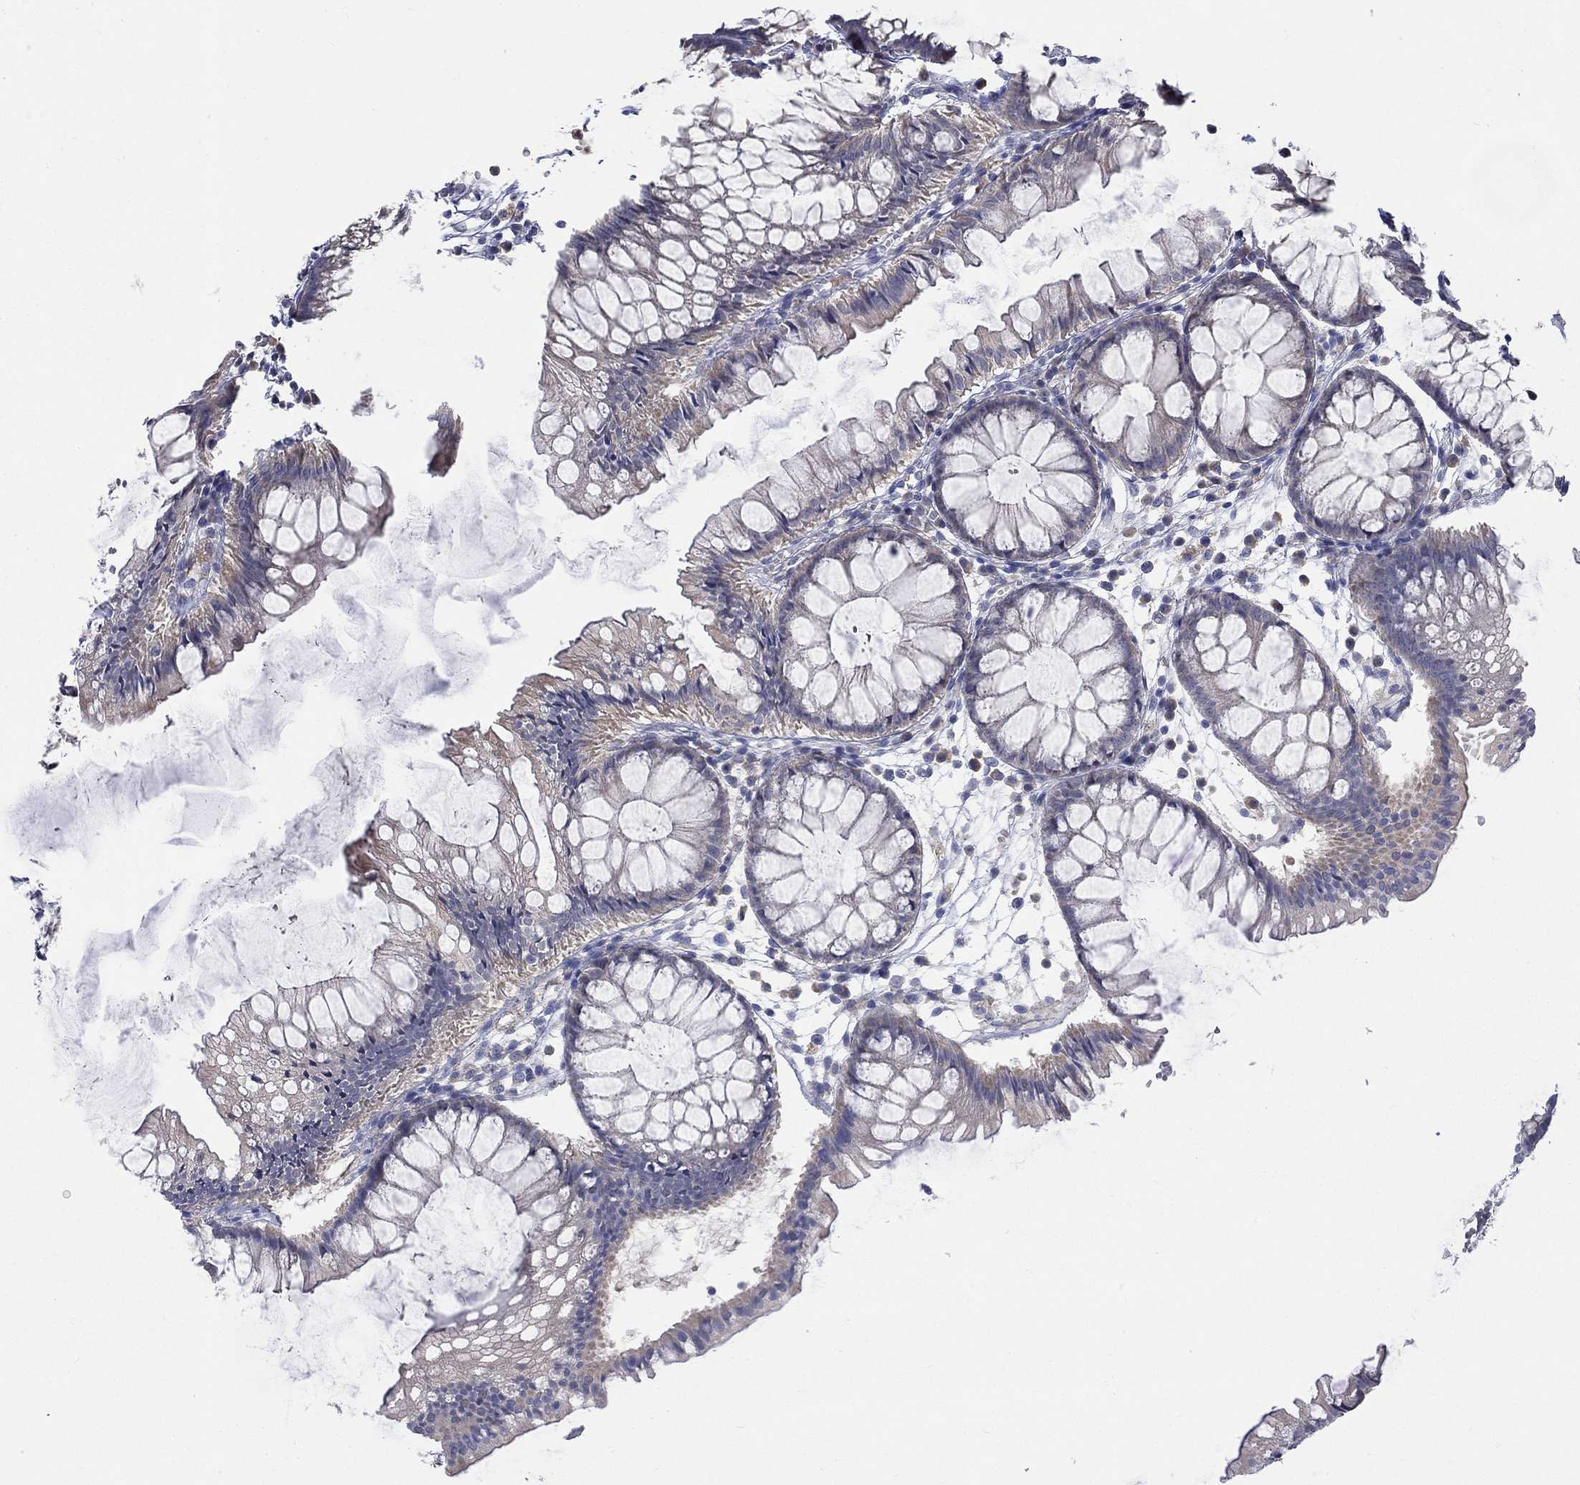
{"staining": {"intensity": "negative", "quantity": "none", "location": "none"}, "tissue": "colon", "cell_type": "Endothelial cells", "image_type": "normal", "snomed": [{"axis": "morphology", "description": "Normal tissue, NOS"}, {"axis": "morphology", "description": "Adenocarcinoma, NOS"}, {"axis": "topography", "description": "Colon"}], "caption": "An image of human colon is negative for staining in endothelial cells. (Stains: DAB (3,3'-diaminobenzidine) immunohistochemistry (IHC) with hematoxylin counter stain, Microscopy: brightfield microscopy at high magnification).", "gene": "ABCA4", "patient": {"sex": "male", "age": 65}}